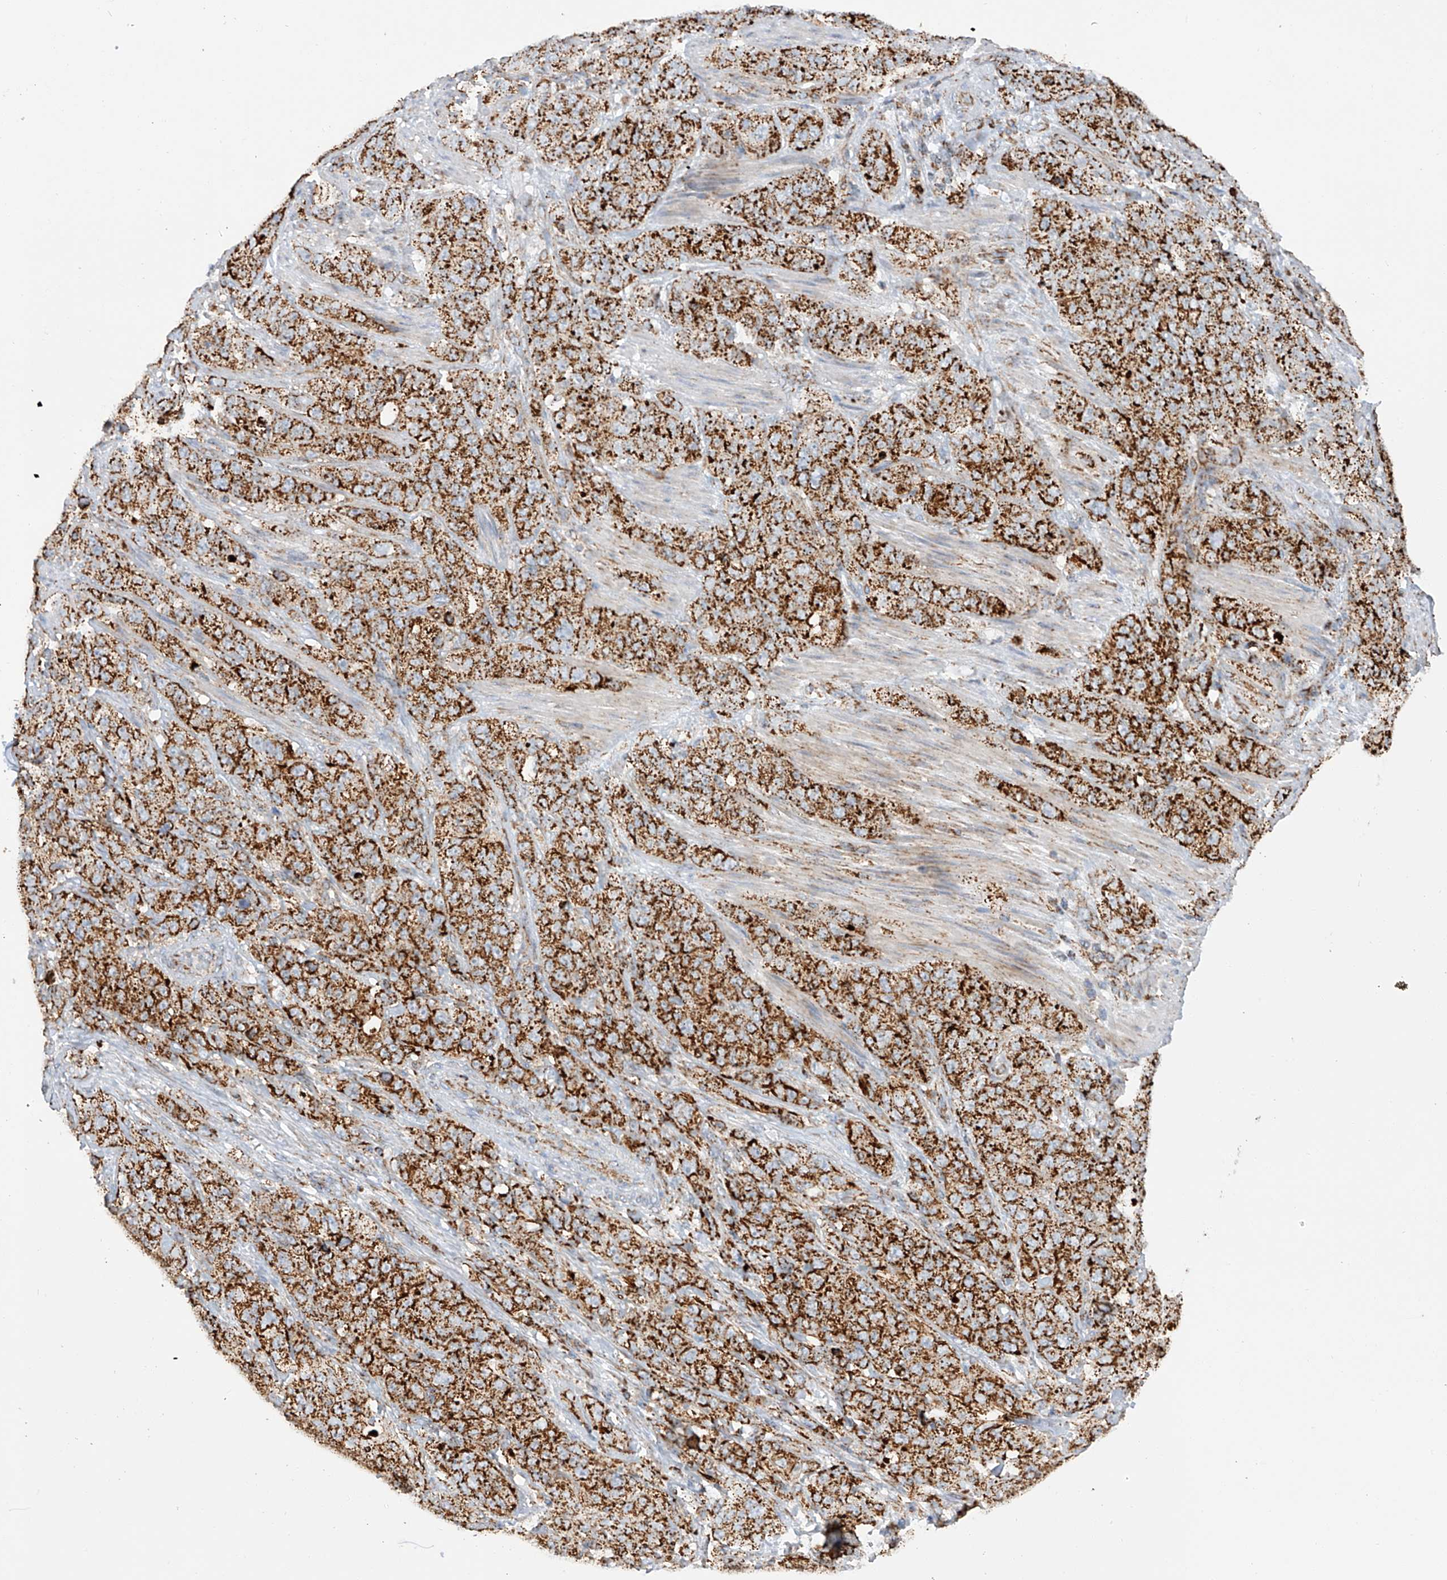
{"staining": {"intensity": "strong", "quantity": ">75%", "location": "cytoplasmic/membranous"}, "tissue": "stomach cancer", "cell_type": "Tumor cells", "image_type": "cancer", "snomed": [{"axis": "morphology", "description": "Adenocarcinoma, NOS"}, {"axis": "topography", "description": "Stomach"}], "caption": "Human stomach cancer (adenocarcinoma) stained for a protein (brown) shows strong cytoplasmic/membranous positive staining in approximately >75% of tumor cells.", "gene": "TTC27", "patient": {"sex": "male", "age": 48}}